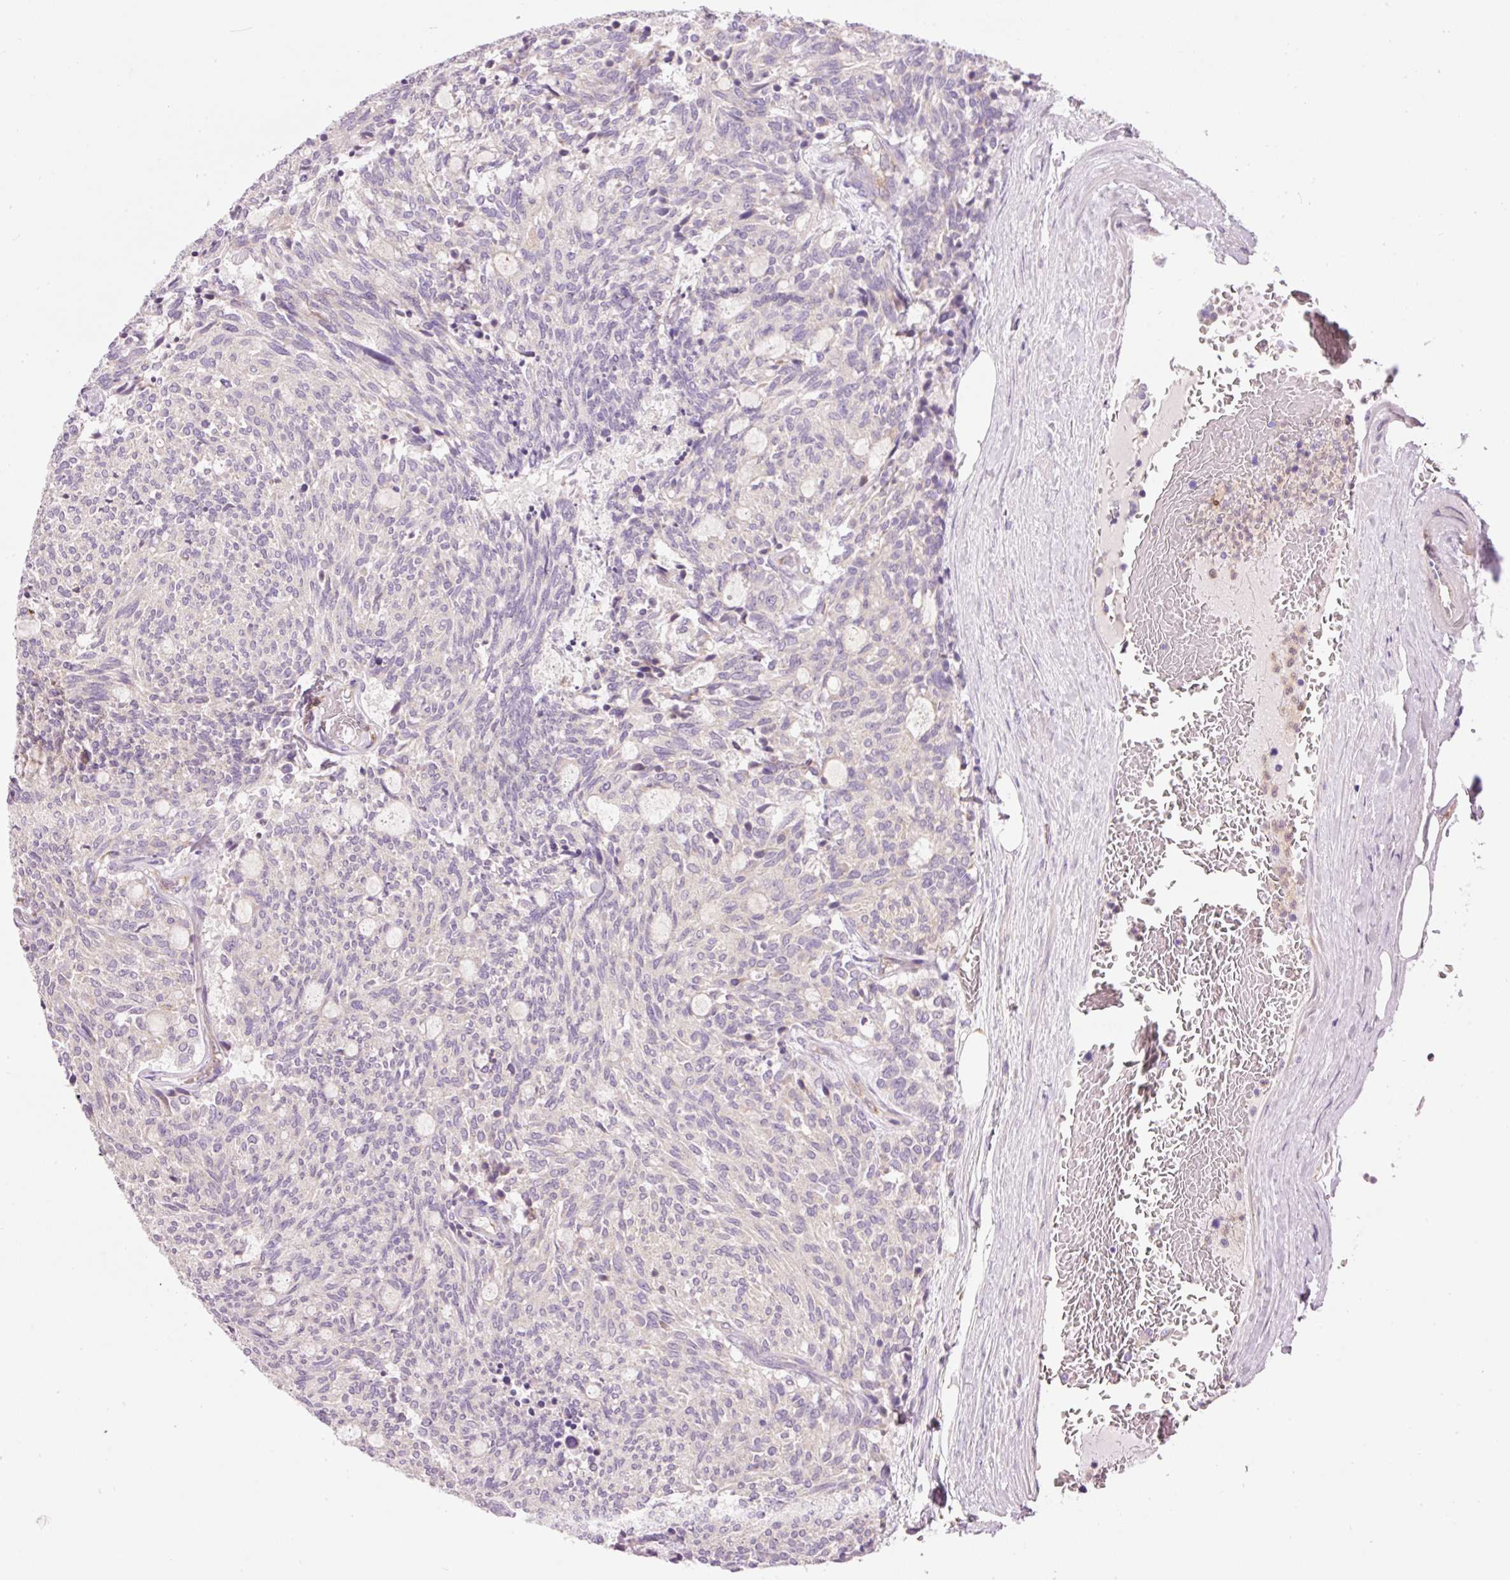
{"staining": {"intensity": "negative", "quantity": "none", "location": "none"}, "tissue": "carcinoid", "cell_type": "Tumor cells", "image_type": "cancer", "snomed": [{"axis": "morphology", "description": "Carcinoid, malignant, NOS"}, {"axis": "topography", "description": "Pancreas"}], "caption": "There is no significant positivity in tumor cells of carcinoid.", "gene": "PNPLA5", "patient": {"sex": "female", "age": 54}}